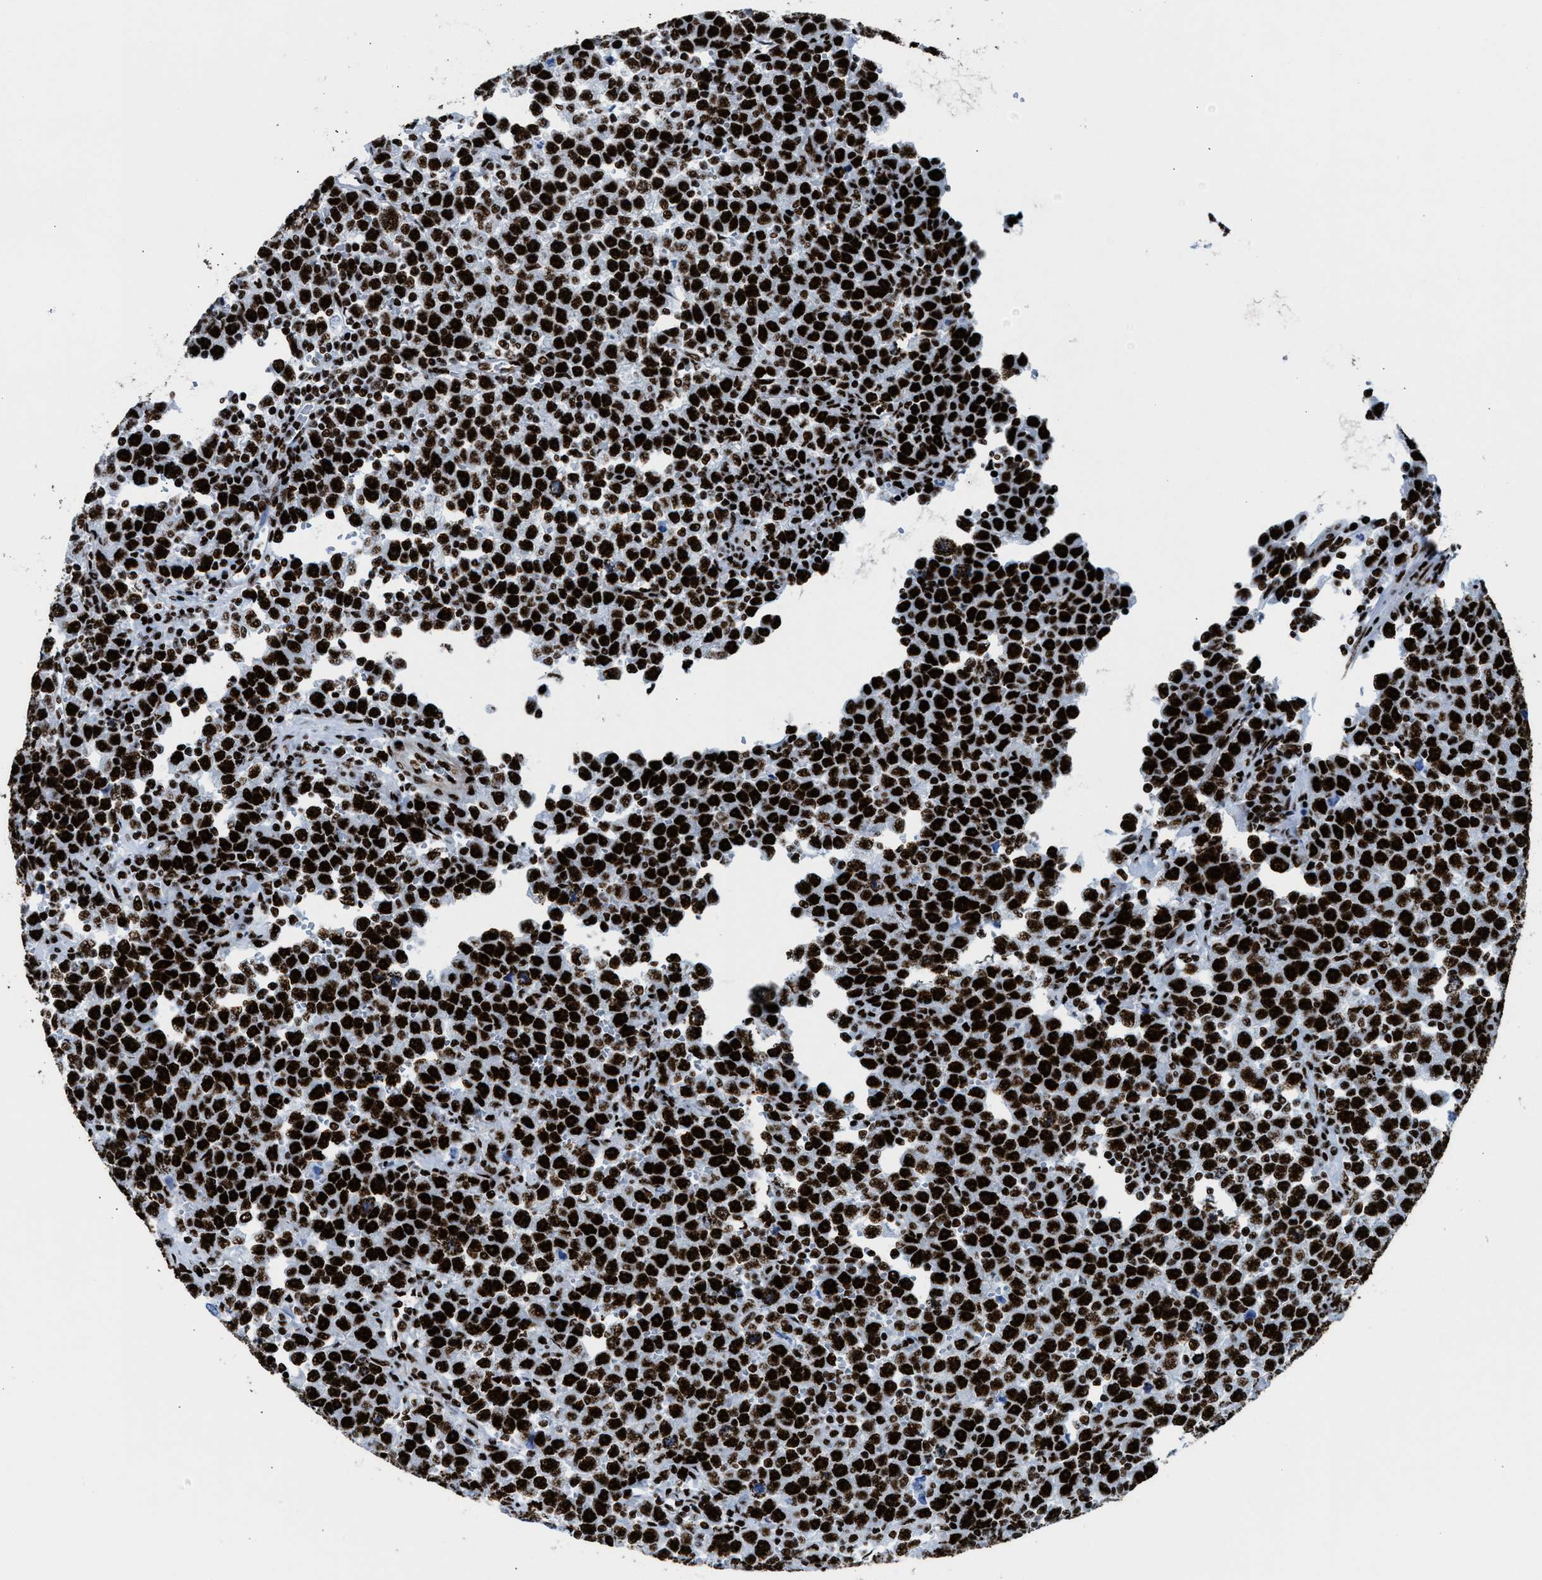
{"staining": {"intensity": "strong", "quantity": ">75%", "location": "nuclear"}, "tissue": "testis cancer", "cell_type": "Tumor cells", "image_type": "cancer", "snomed": [{"axis": "morphology", "description": "Seminoma, NOS"}, {"axis": "topography", "description": "Testis"}], "caption": "The histopathology image reveals staining of testis seminoma, revealing strong nuclear protein positivity (brown color) within tumor cells.", "gene": "NONO", "patient": {"sex": "male", "age": 43}}